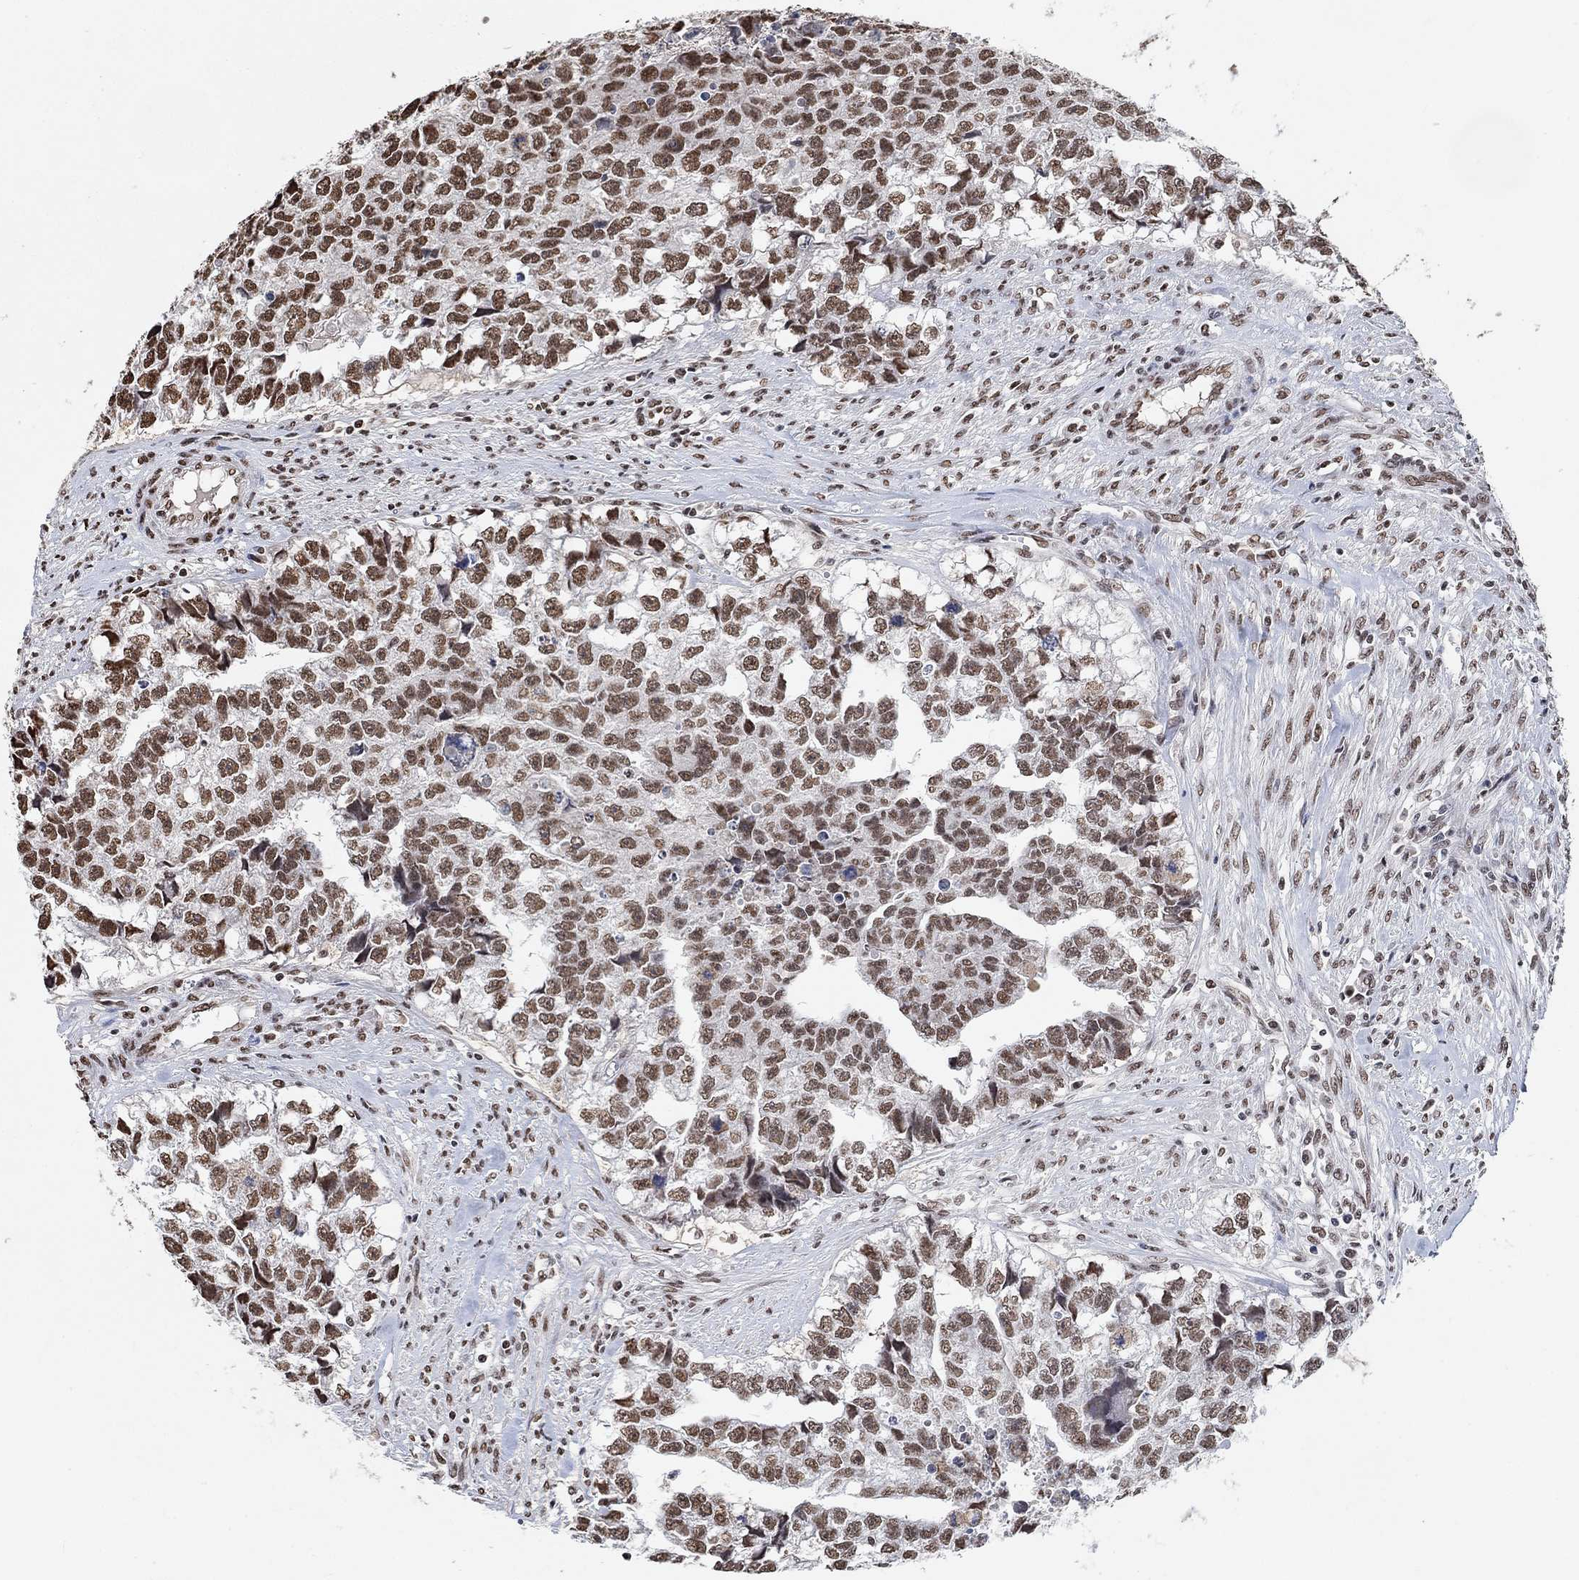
{"staining": {"intensity": "strong", "quantity": "25%-75%", "location": "nuclear"}, "tissue": "testis cancer", "cell_type": "Tumor cells", "image_type": "cancer", "snomed": [{"axis": "morphology", "description": "Carcinoma, Embryonal, NOS"}, {"axis": "morphology", "description": "Teratoma, malignant, NOS"}, {"axis": "topography", "description": "Testis"}], "caption": "A brown stain labels strong nuclear positivity of a protein in testis embryonal carcinoma tumor cells. Using DAB (brown) and hematoxylin (blue) stains, captured at high magnification using brightfield microscopy.", "gene": "USP39", "patient": {"sex": "male", "age": 44}}